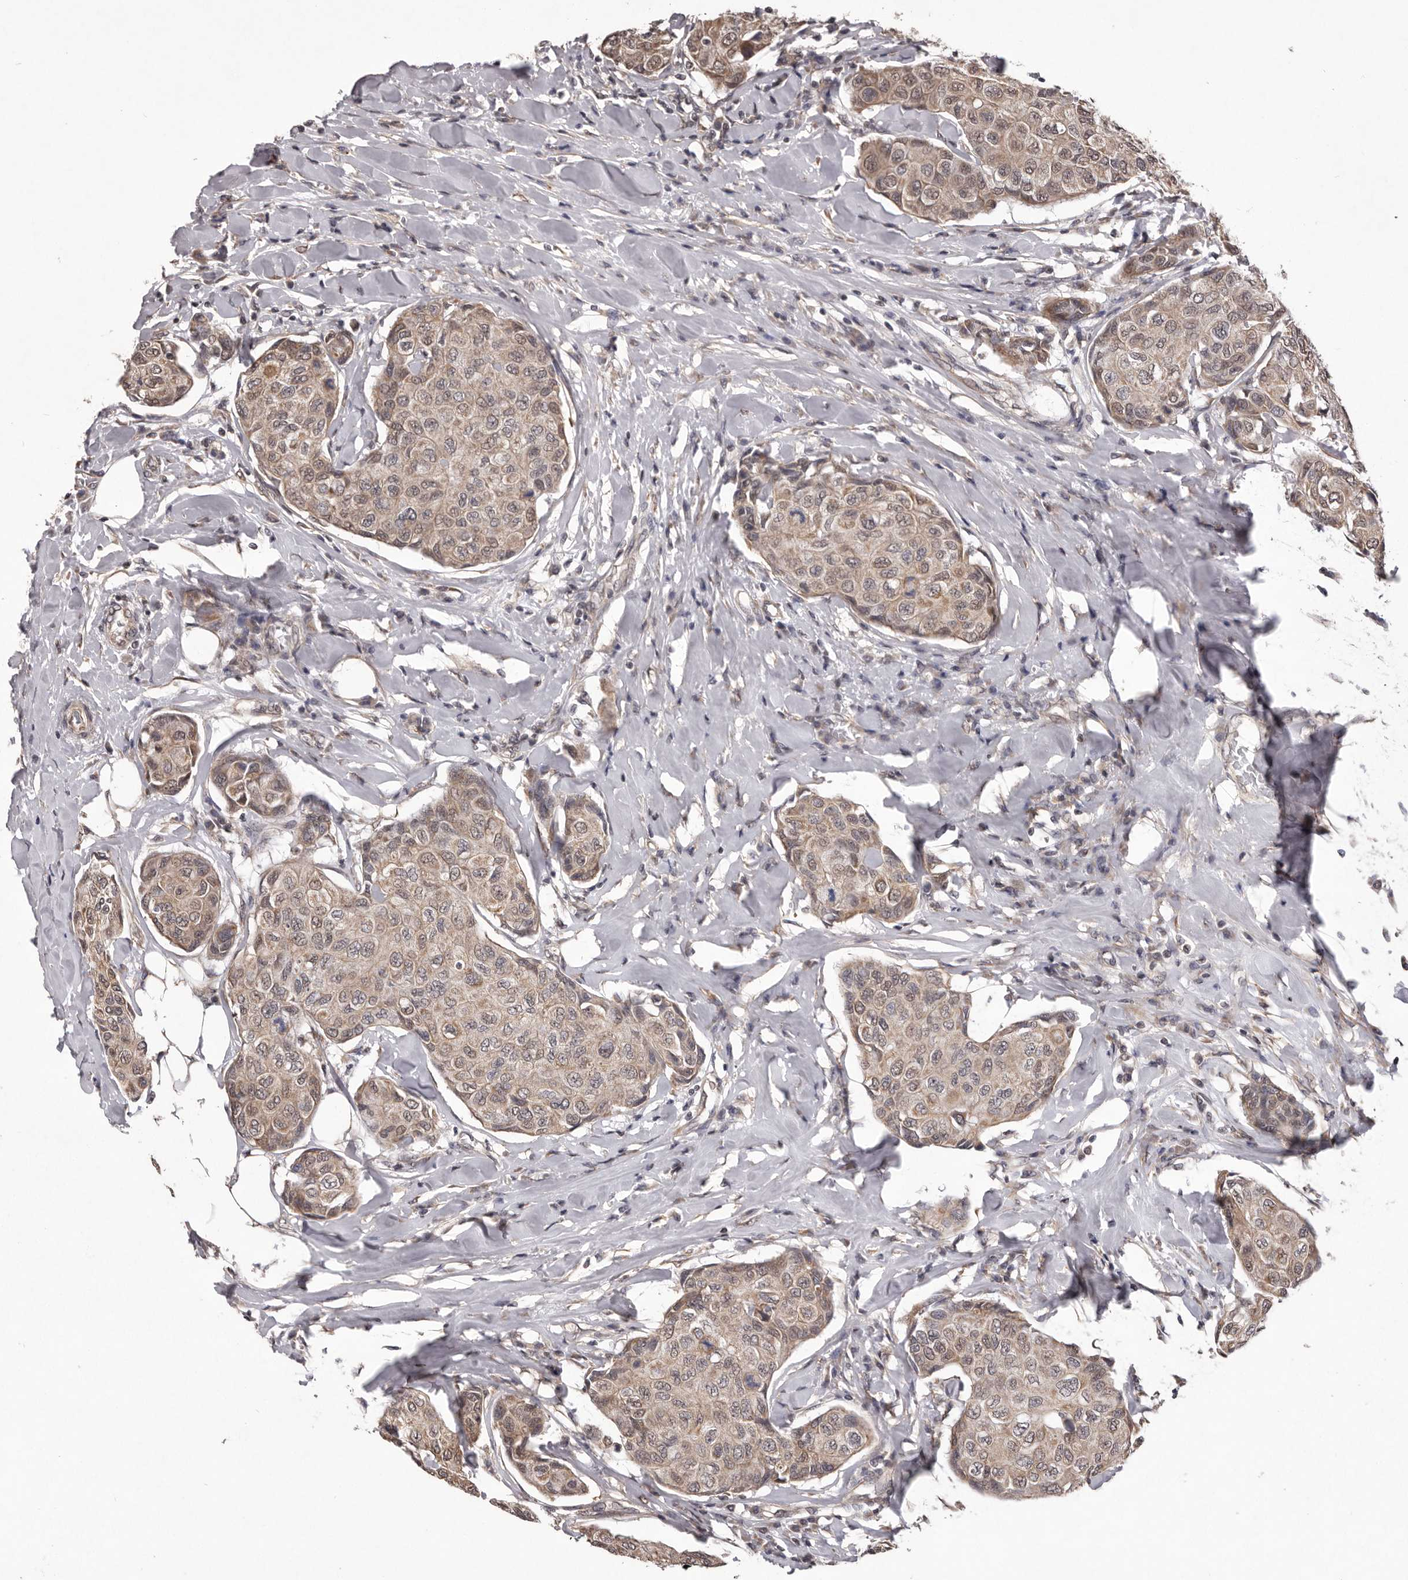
{"staining": {"intensity": "weak", "quantity": ">75%", "location": "cytoplasmic/membranous,nuclear"}, "tissue": "breast cancer", "cell_type": "Tumor cells", "image_type": "cancer", "snomed": [{"axis": "morphology", "description": "Duct carcinoma"}, {"axis": "topography", "description": "Breast"}], "caption": "The histopathology image displays a brown stain indicating the presence of a protein in the cytoplasmic/membranous and nuclear of tumor cells in intraductal carcinoma (breast).", "gene": "CELF3", "patient": {"sex": "female", "age": 80}}